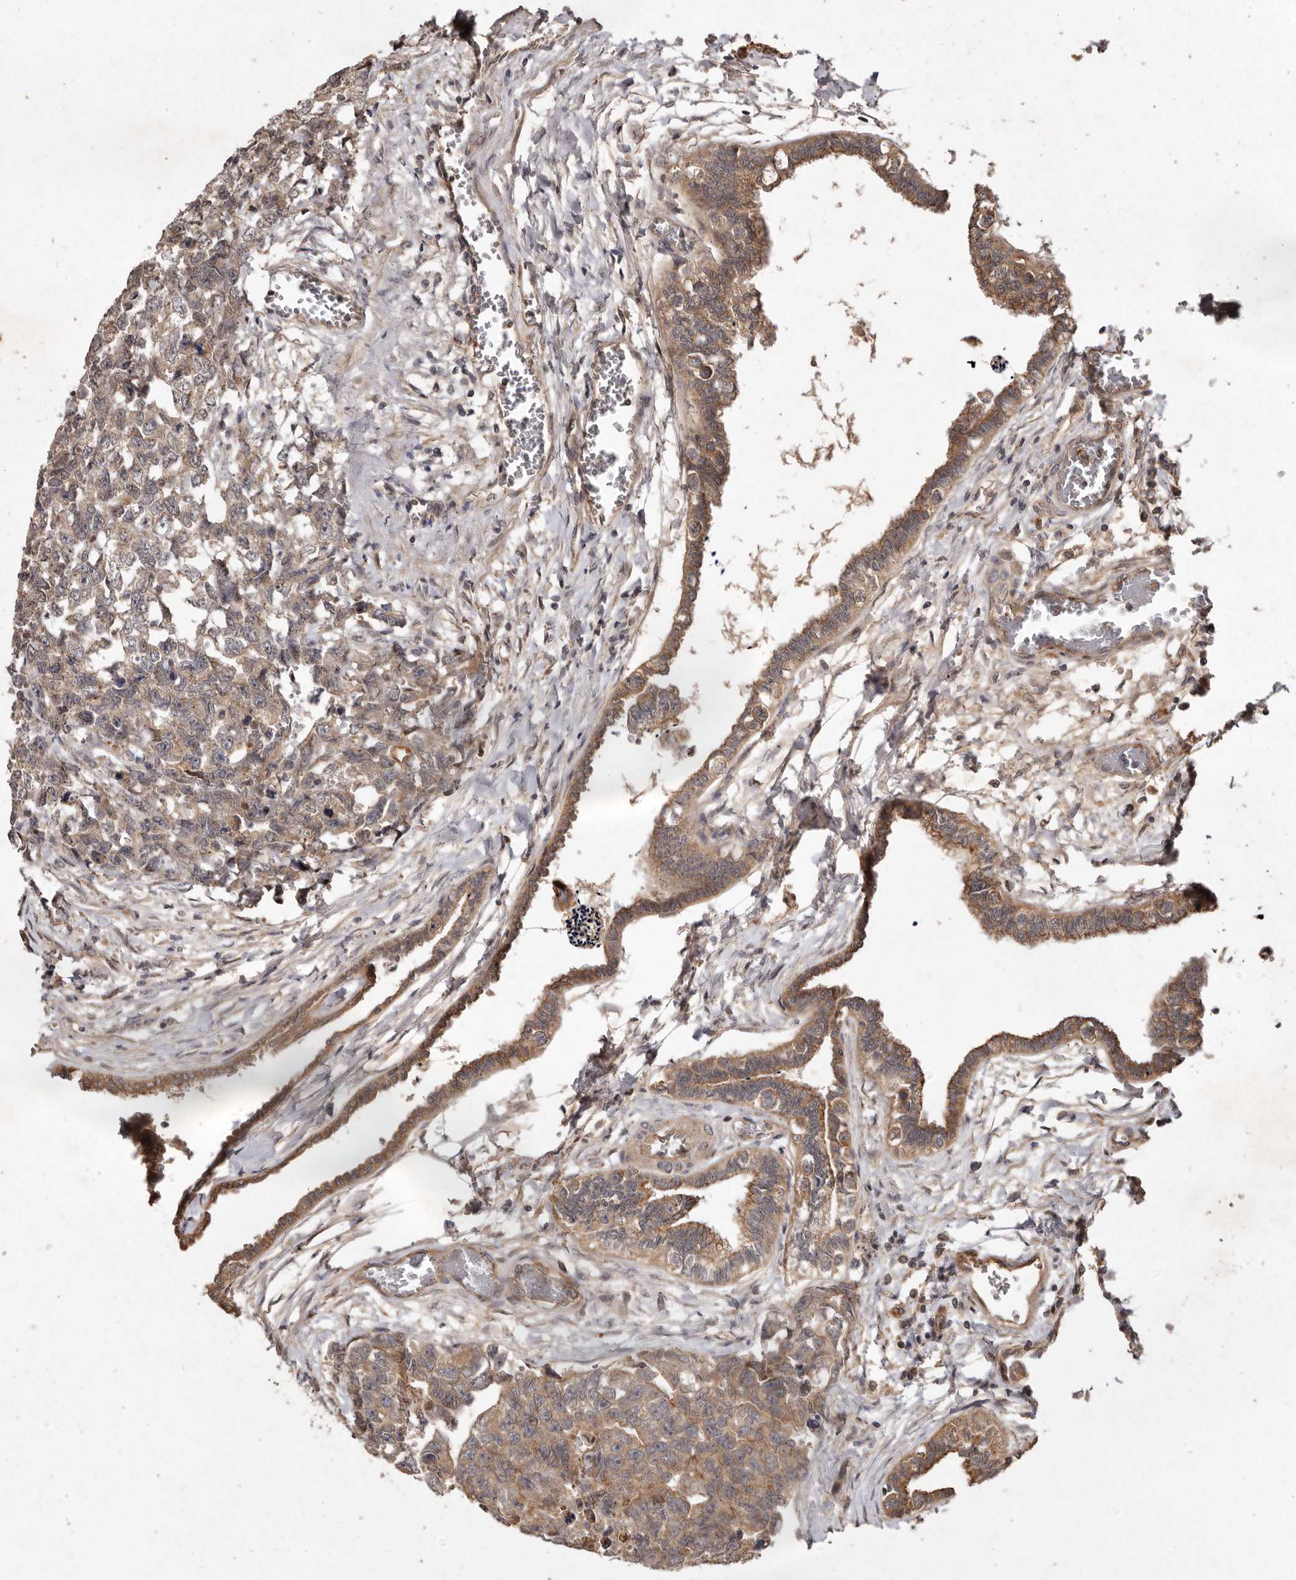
{"staining": {"intensity": "moderate", "quantity": ">75%", "location": "cytoplasmic/membranous"}, "tissue": "testis cancer", "cell_type": "Tumor cells", "image_type": "cancer", "snomed": [{"axis": "morphology", "description": "Carcinoma, Embryonal, NOS"}, {"axis": "topography", "description": "Testis"}], "caption": "Embryonal carcinoma (testis) stained with immunohistochemistry demonstrates moderate cytoplasmic/membranous staining in approximately >75% of tumor cells.", "gene": "SEMA3A", "patient": {"sex": "male", "age": 31}}